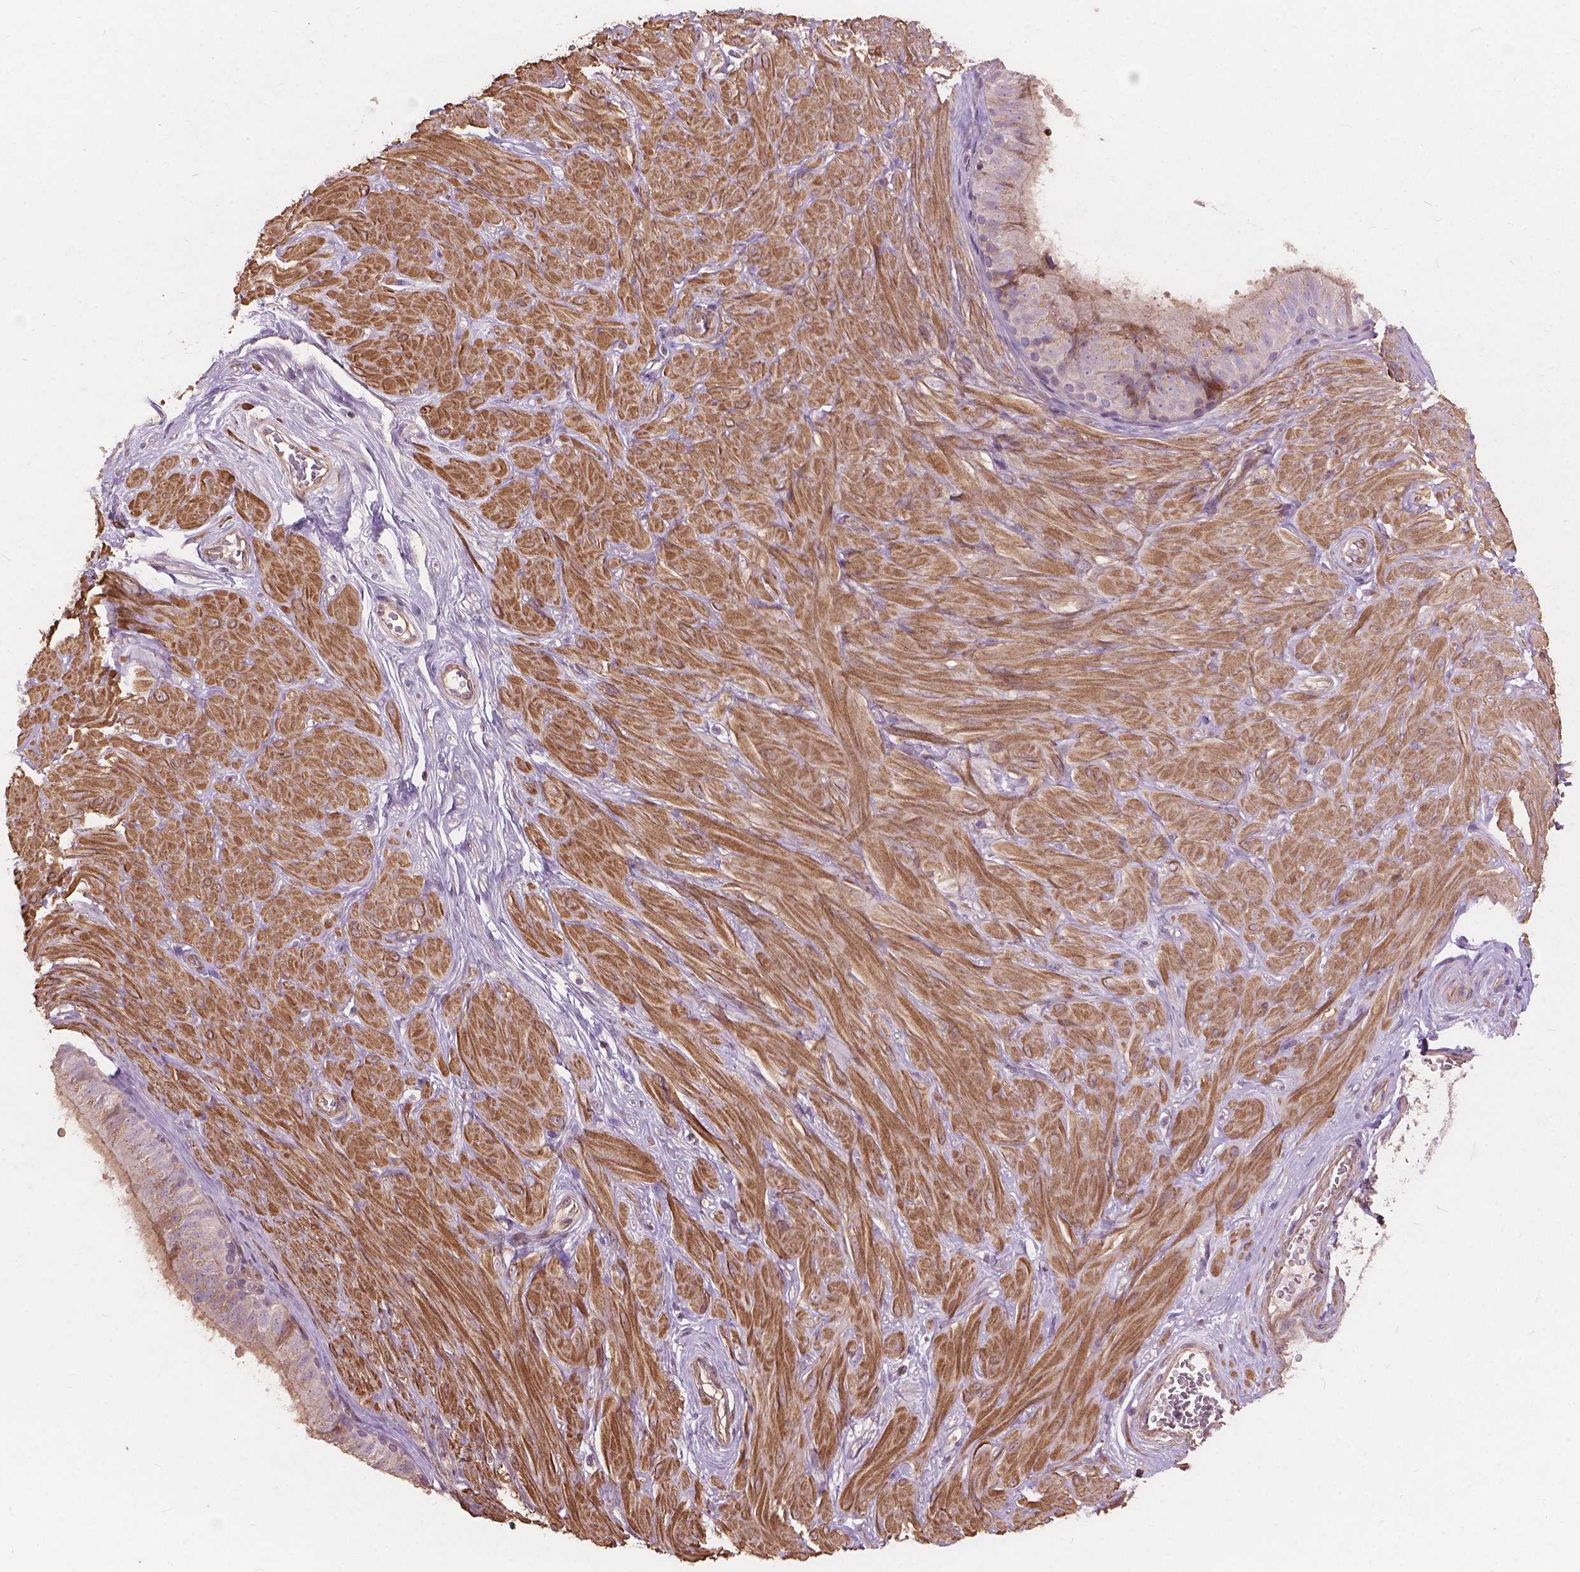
{"staining": {"intensity": "weak", "quantity": "<25%", "location": "cytoplasmic/membranous"}, "tissue": "epididymis", "cell_type": "Glandular cells", "image_type": "normal", "snomed": [{"axis": "morphology", "description": "Normal tissue, NOS"}, {"axis": "topography", "description": "Epididymis"}], "caption": "Immunohistochemistry (IHC) micrograph of unremarkable epididymis stained for a protein (brown), which displays no positivity in glandular cells.", "gene": "FNIP1", "patient": {"sex": "male", "age": 37}}